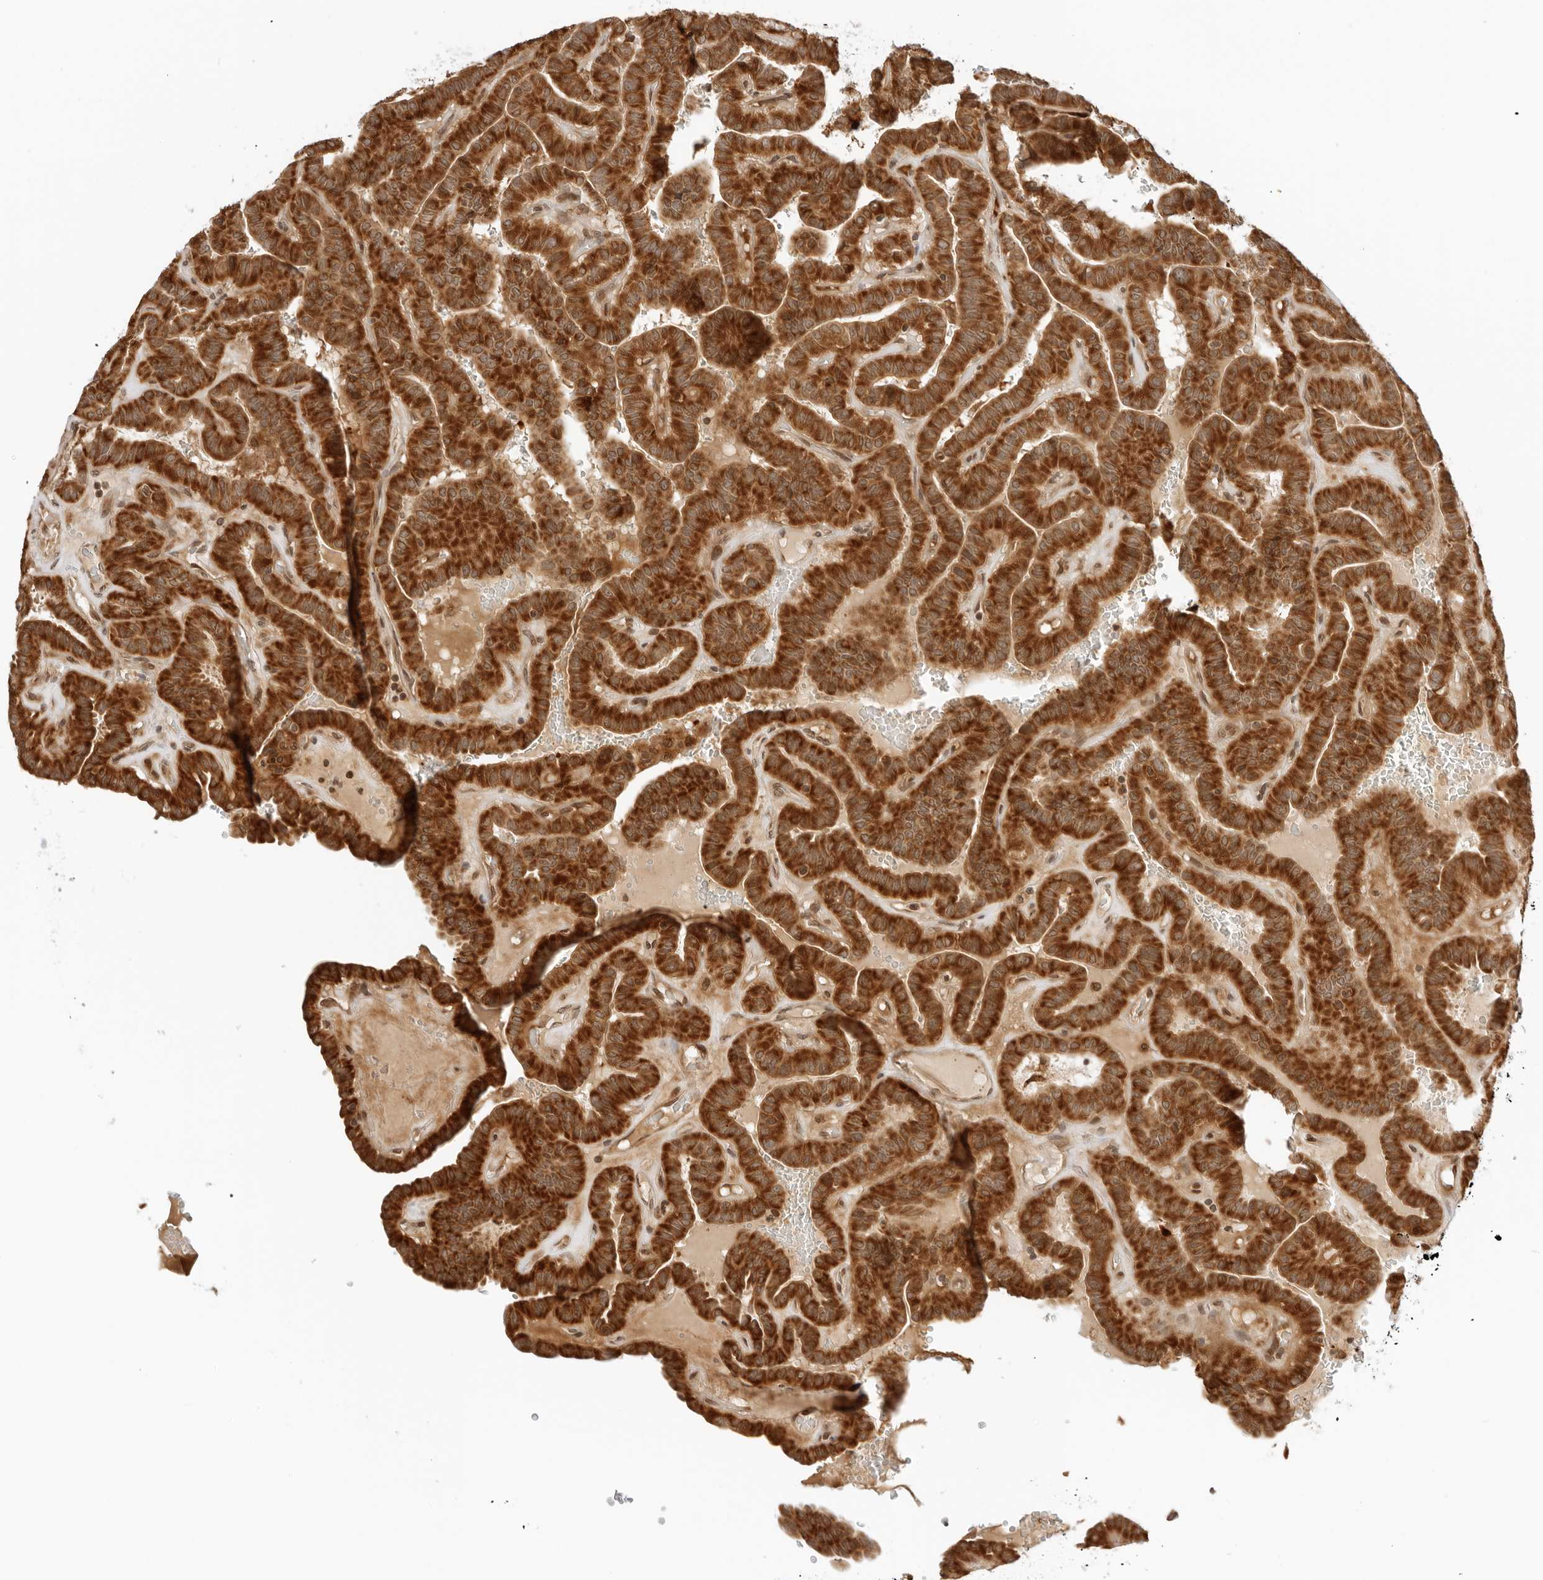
{"staining": {"intensity": "strong", "quantity": ">75%", "location": "cytoplasmic/membranous"}, "tissue": "thyroid cancer", "cell_type": "Tumor cells", "image_type": "cancer", "snomed": [{"axis": "morphology", "description": "Papillary adenocarcinoma, NOS"}, {"axis": "topography", "description": "Thyroid gland"}], "caption": "Papillary adenocarcinoma (thyroid) stained with DAB (3,3'-diaminobenzidine) immunohistochemistry shows high levels of strong cytoplasmic/membranous expression in approximately >75% of tumor cells.", "gene": "RC3H1", "patient": {"sex": "male", "age": 77}}